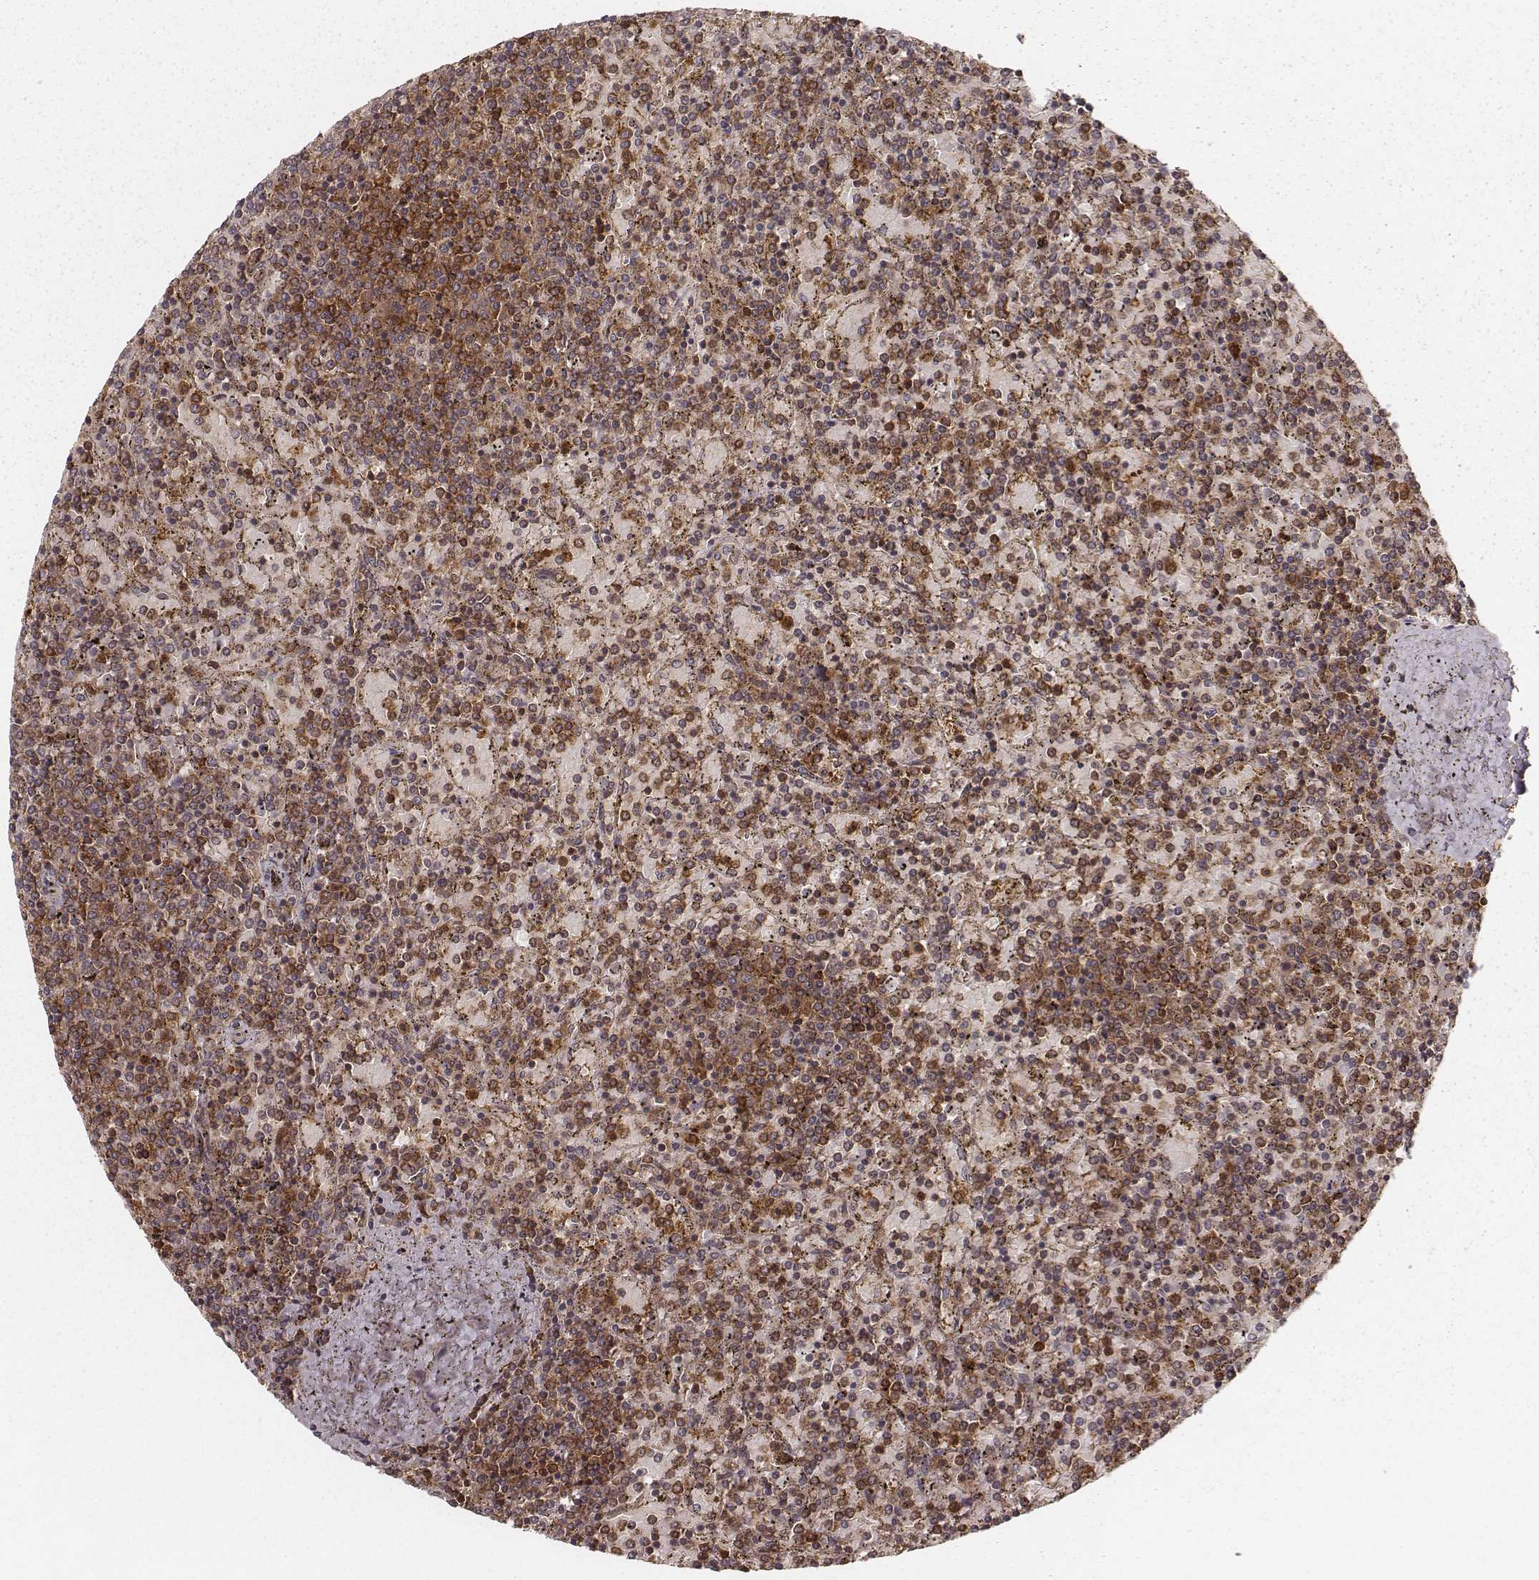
{"staining": {"intensity": "strong", "quantity": ">75%", "location": "cytoplasmic/membranous"}, "tissue": "lymphoma", "cell_type": "Tumor cells", "image_type": "cancer", "snomed": [{"axis": "morphology", "description": "Malignant lymphoma, non-Hodgkin's type, Low grade"}, {"axis": "topography", "description": "Spleen"}], "caption": "Immunohistochemical staining of lymphoma shows high levels of strong cytoplasmic/membranous protein expression in approximately >75% of tumor cells.", "gene": "CARS1", "patient": {"sex": "female", "age": 77}}